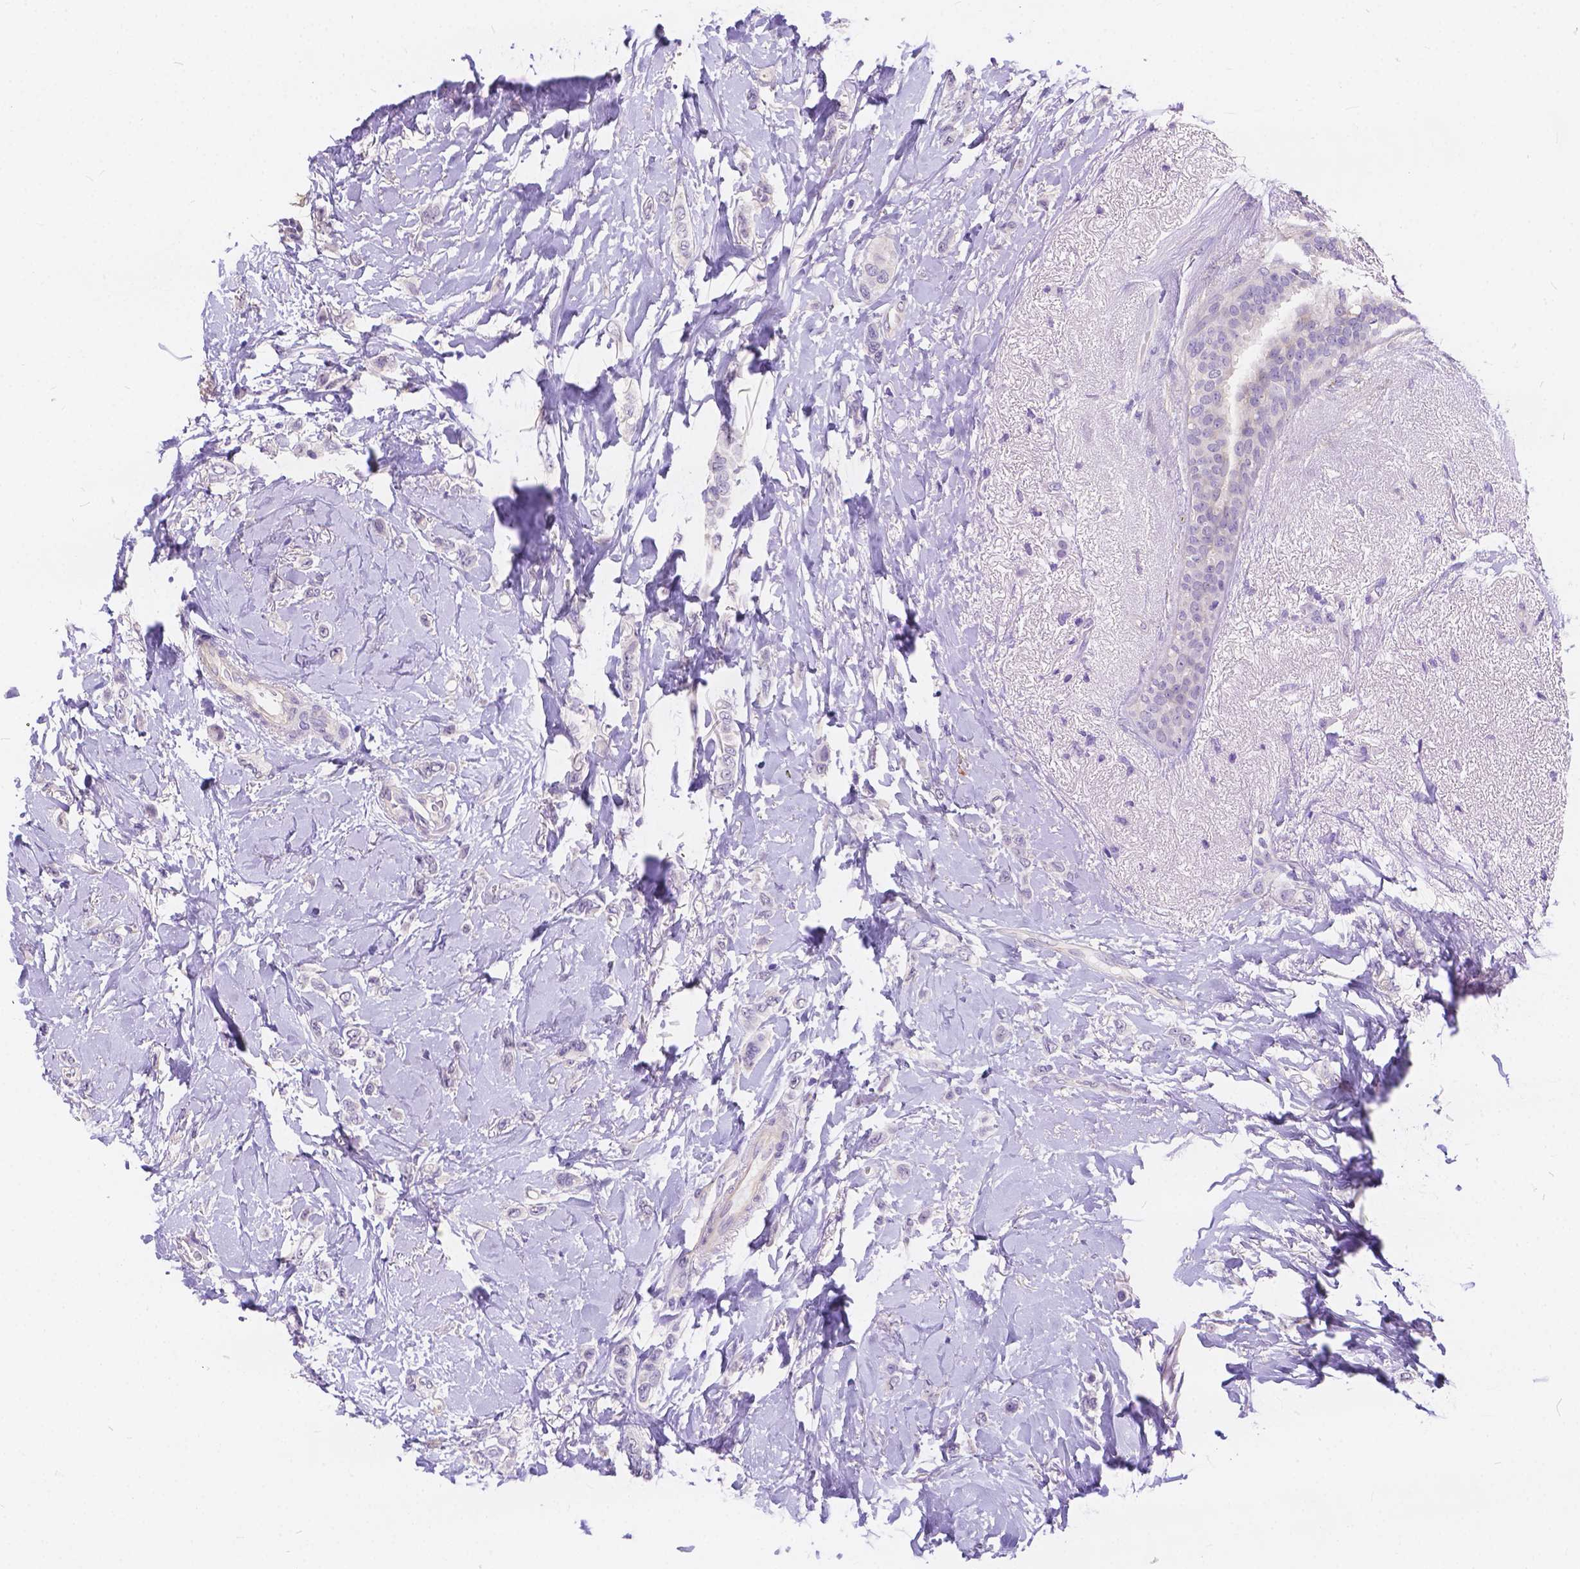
{"staining": {"intensity": "negative", "quantity": "none", "location": "none"}, "tissue": "breast cancer", "cell_type": "Tumor cells", "image_type": "cancer", "snomed": [{"axis": "morphology", "description": "Lobular carcinoma"}, {"axis": "topography", "description": "Breast"}], "caption": "The image reveals no staining of tumor cells in breast cancer.", "gene": "DLEC1", "patient": {"sex": "female", "age": 66}}